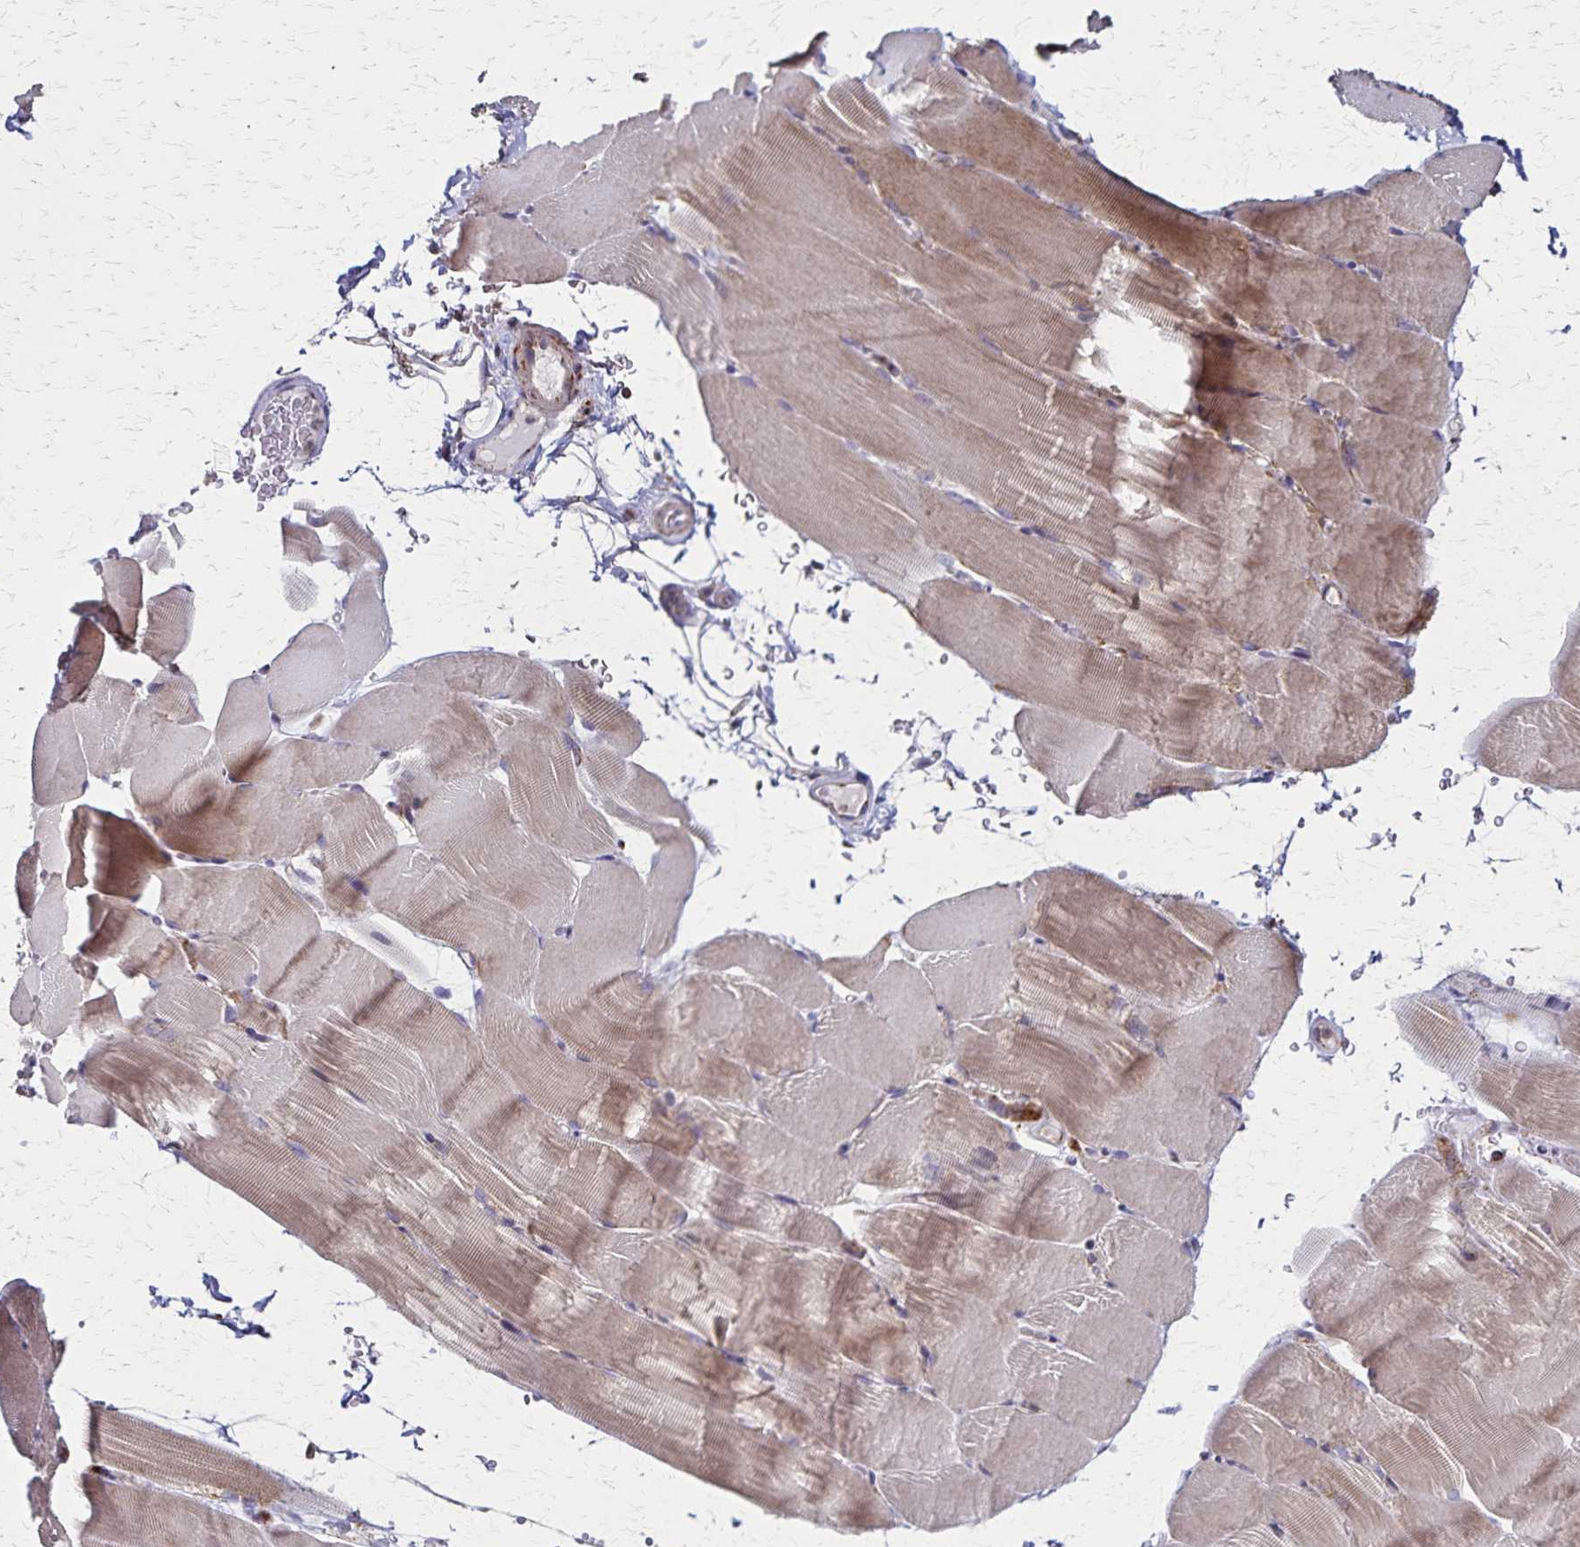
{"staining": {"intensity": "moderate", "quantity": "25%-75%", "location": "cytoplasmic/membranous"}, "tissue": "skeletal muscle", "cell_type": "Myocytes", "image_type": "normal", "snomed": [{"axis": "morphology", "description": "Normal tissue, NOS"}, {"axis": "topography", "description": "Skeletal muscle"}], "caption": "Brown immunohistochemical staining in normal skeletal muscle demonstrates moderate cytoplasmic/membranous positivity in about 25%-75% of myocytes. The protein of interest is shown in brown color, while the nuclei are stained blue.", "gene": "NFS1", "patient": {"sex": "female", "age": 37}}